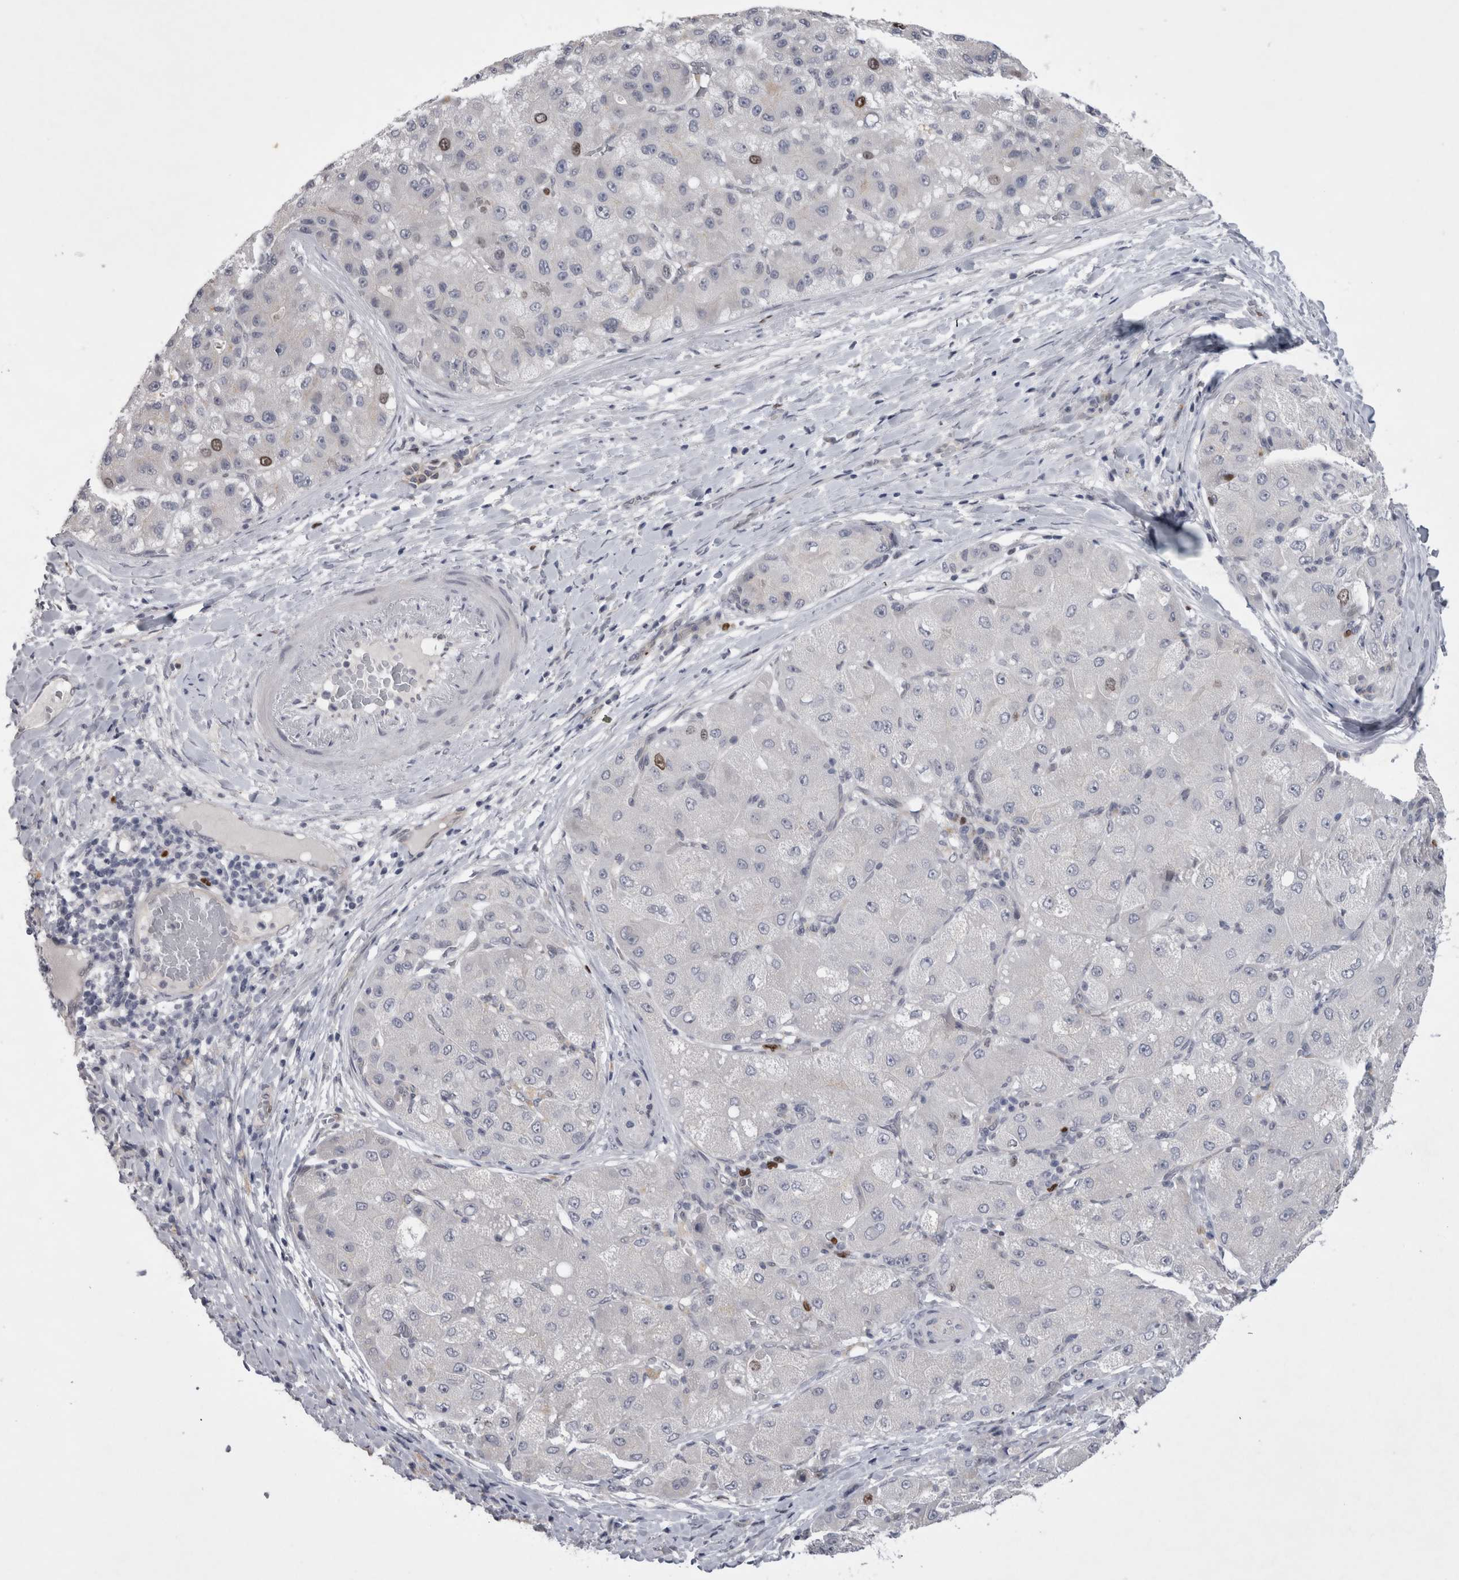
{"staining": {"intensity": "negative", "quantity": "none", "location": "none"}, "tissue": "liver cancer", "cell_type": "Tumor cells", "image_type": "cancer", "snomed": [{"axis": "morphology", "description": "Carcinoma, Hepatocellular, NOS"}, {"axis": "topography", "description": "Liver"}], "caption": "DAB (3,3'-diaminobenzidine) immunohistochemical staining of human liver cancer exhibits no significant positivity in tumor cells.", "gene": "KIF18B", "patient": {"sex": "male", "age": 80}}